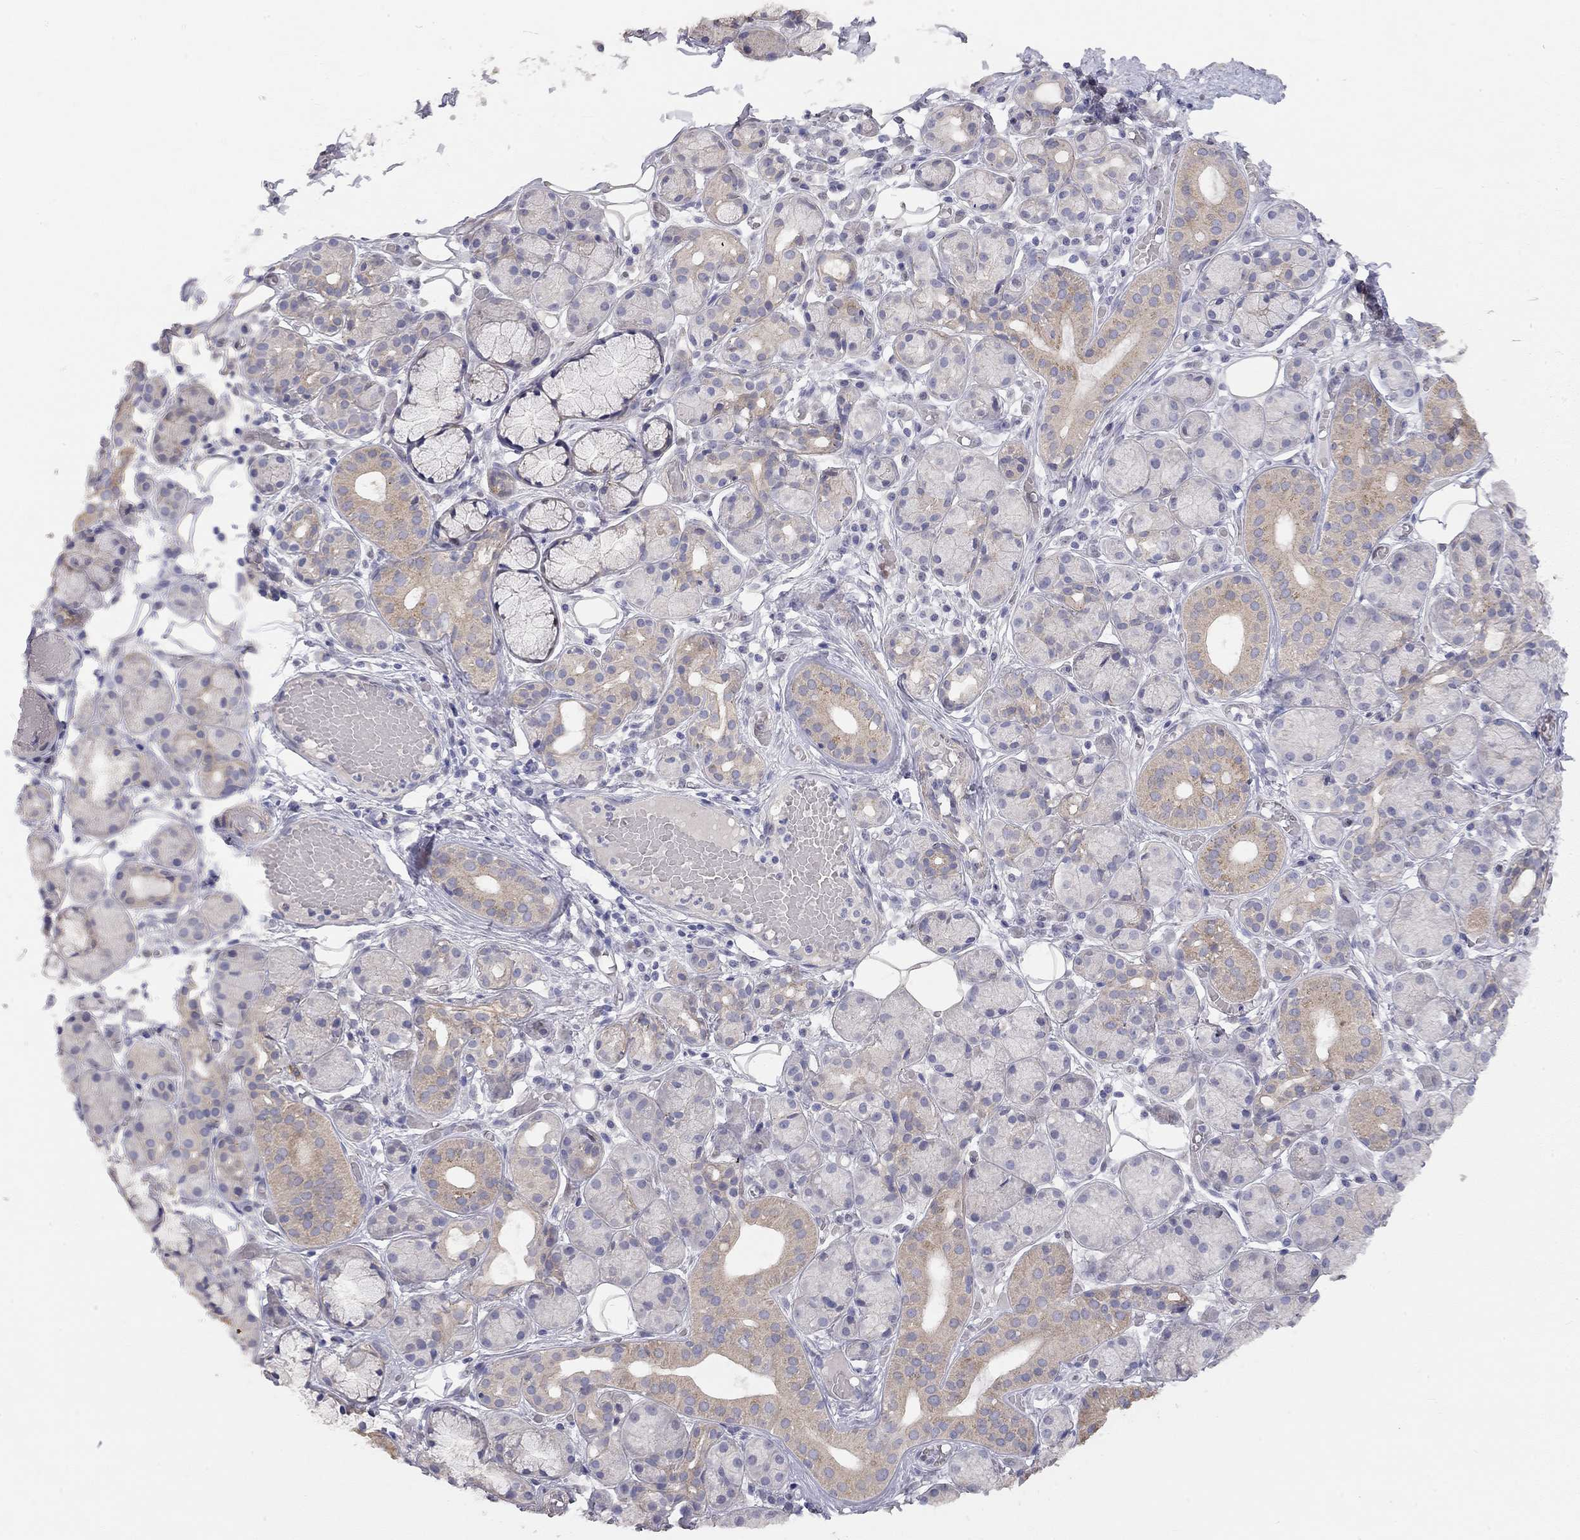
{"staining": {"intensity": "weak", "quantity": "<25%", "location": "cytoplasmic/membranous"}, "tissue": "salivary gland", "cell_type": "Glandular cells", "image_type": "normal", "snomed": [{"axis": "morphology", "description": "Normal tissue, NOS"}, {"axis": "topography", "description": "Salivary gland"}, {"axis": "topography", "description": "Peripheral nerve tissue"}], "caption": "Immunohistochemical staining of benign human salivary gland demonstrates no significant positivity in glandular cells. (Immunohistochemistry, brightfield microscopy, high magnification).", "gene": "PAPSS2", "patient": {"sex": "male", "age": 71}}